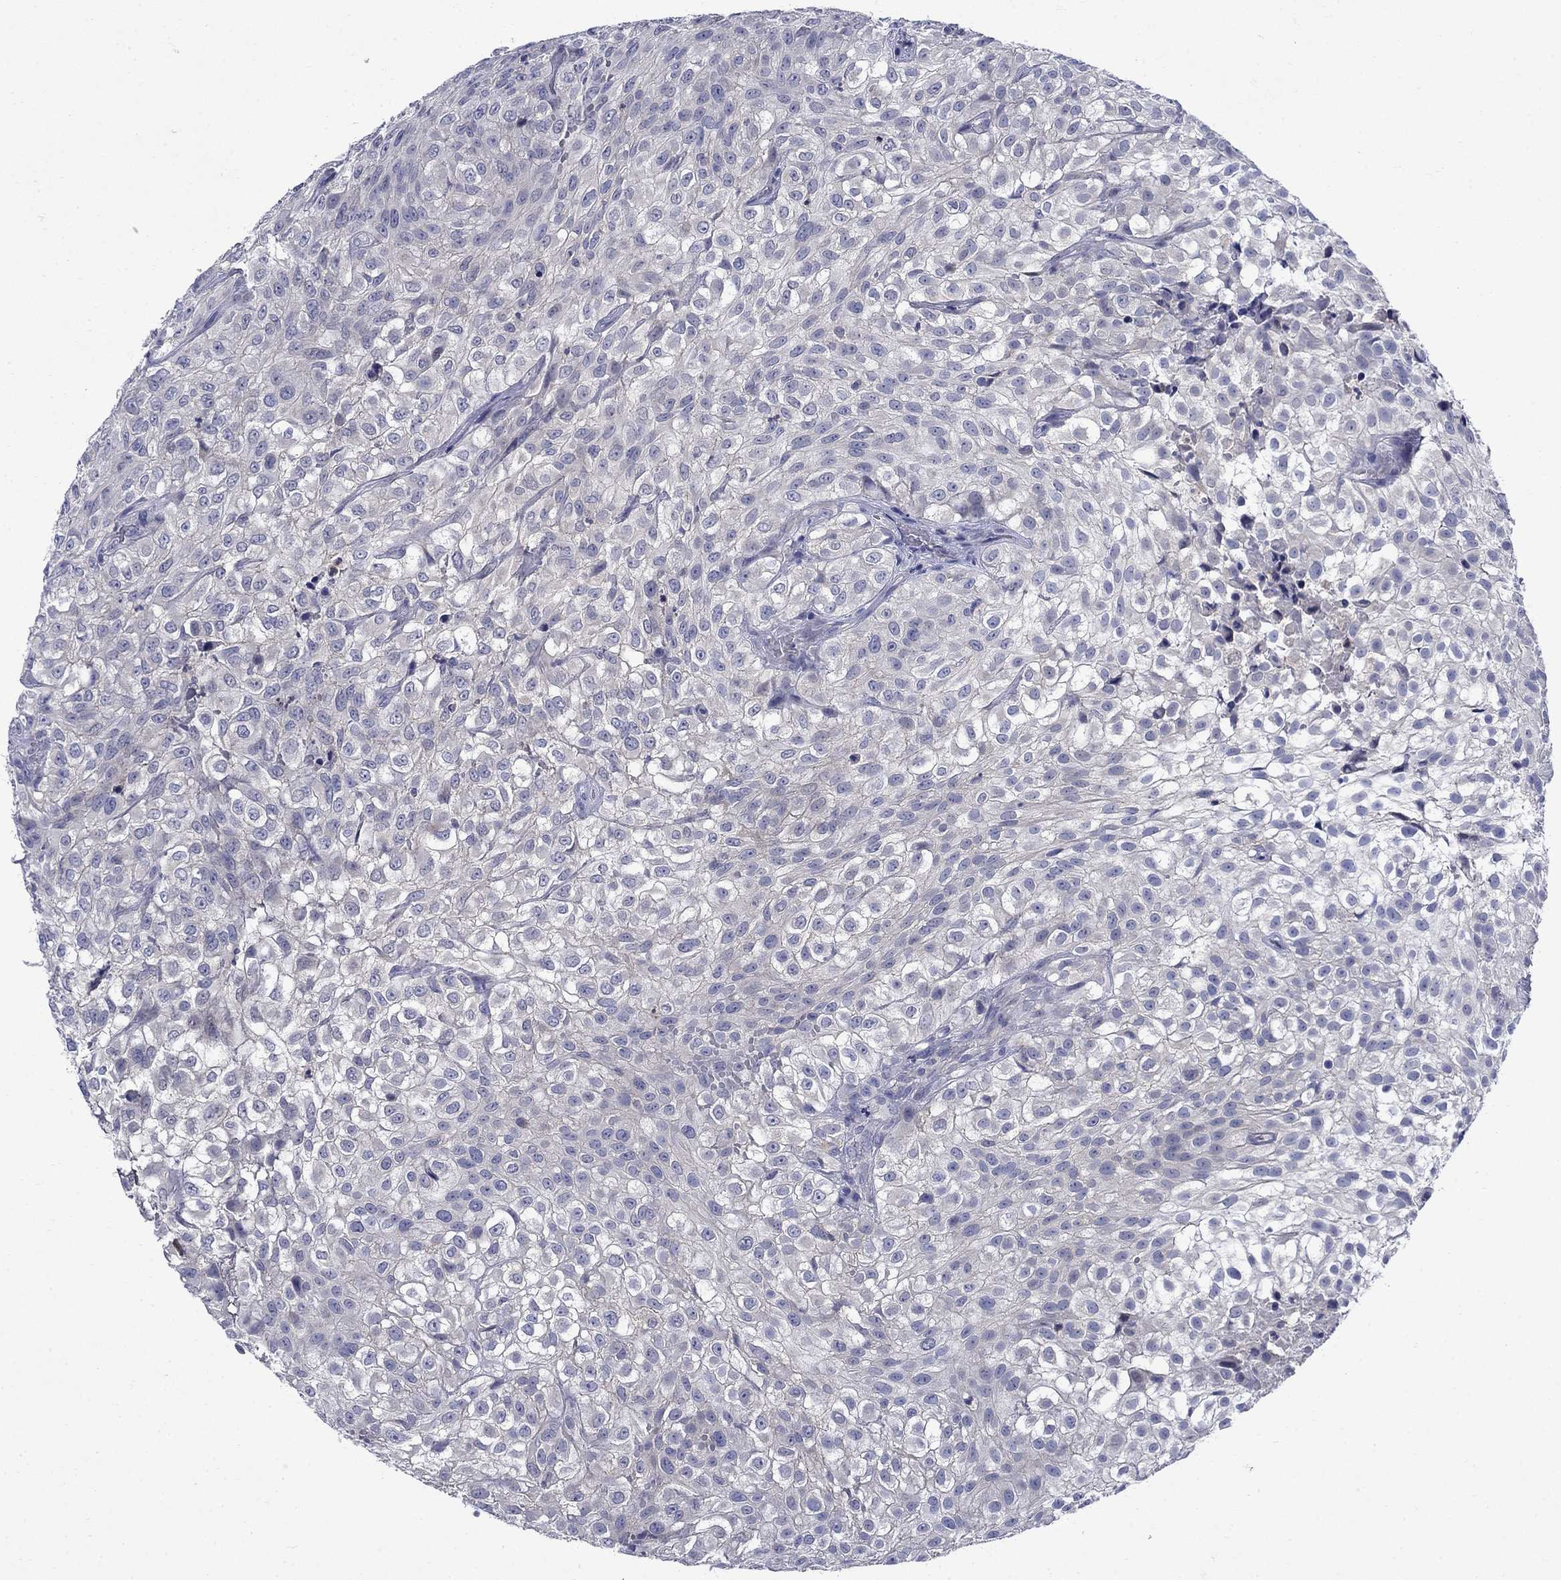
{"staining": {"intensity": "negative", "quantity": "none", "location": "none"}, "tissue": "urothelial cancer", "cell_type": "Tumor cells", "image_type": "cancer", "snomed": [{"axis": "morphology", "description": "Urothelial carcinoma, High grade"}, {"axis": "topography", "description": "Urinary bladder"}], "caption": "This photomicrograph is of urothelial cancer stained with IHC to label a protein in brown with the nuclei are counter-stained blue. There is no expression in tumor cells.", "gene": "STAB2", "patient": {"sex": "male", "age": 56}}